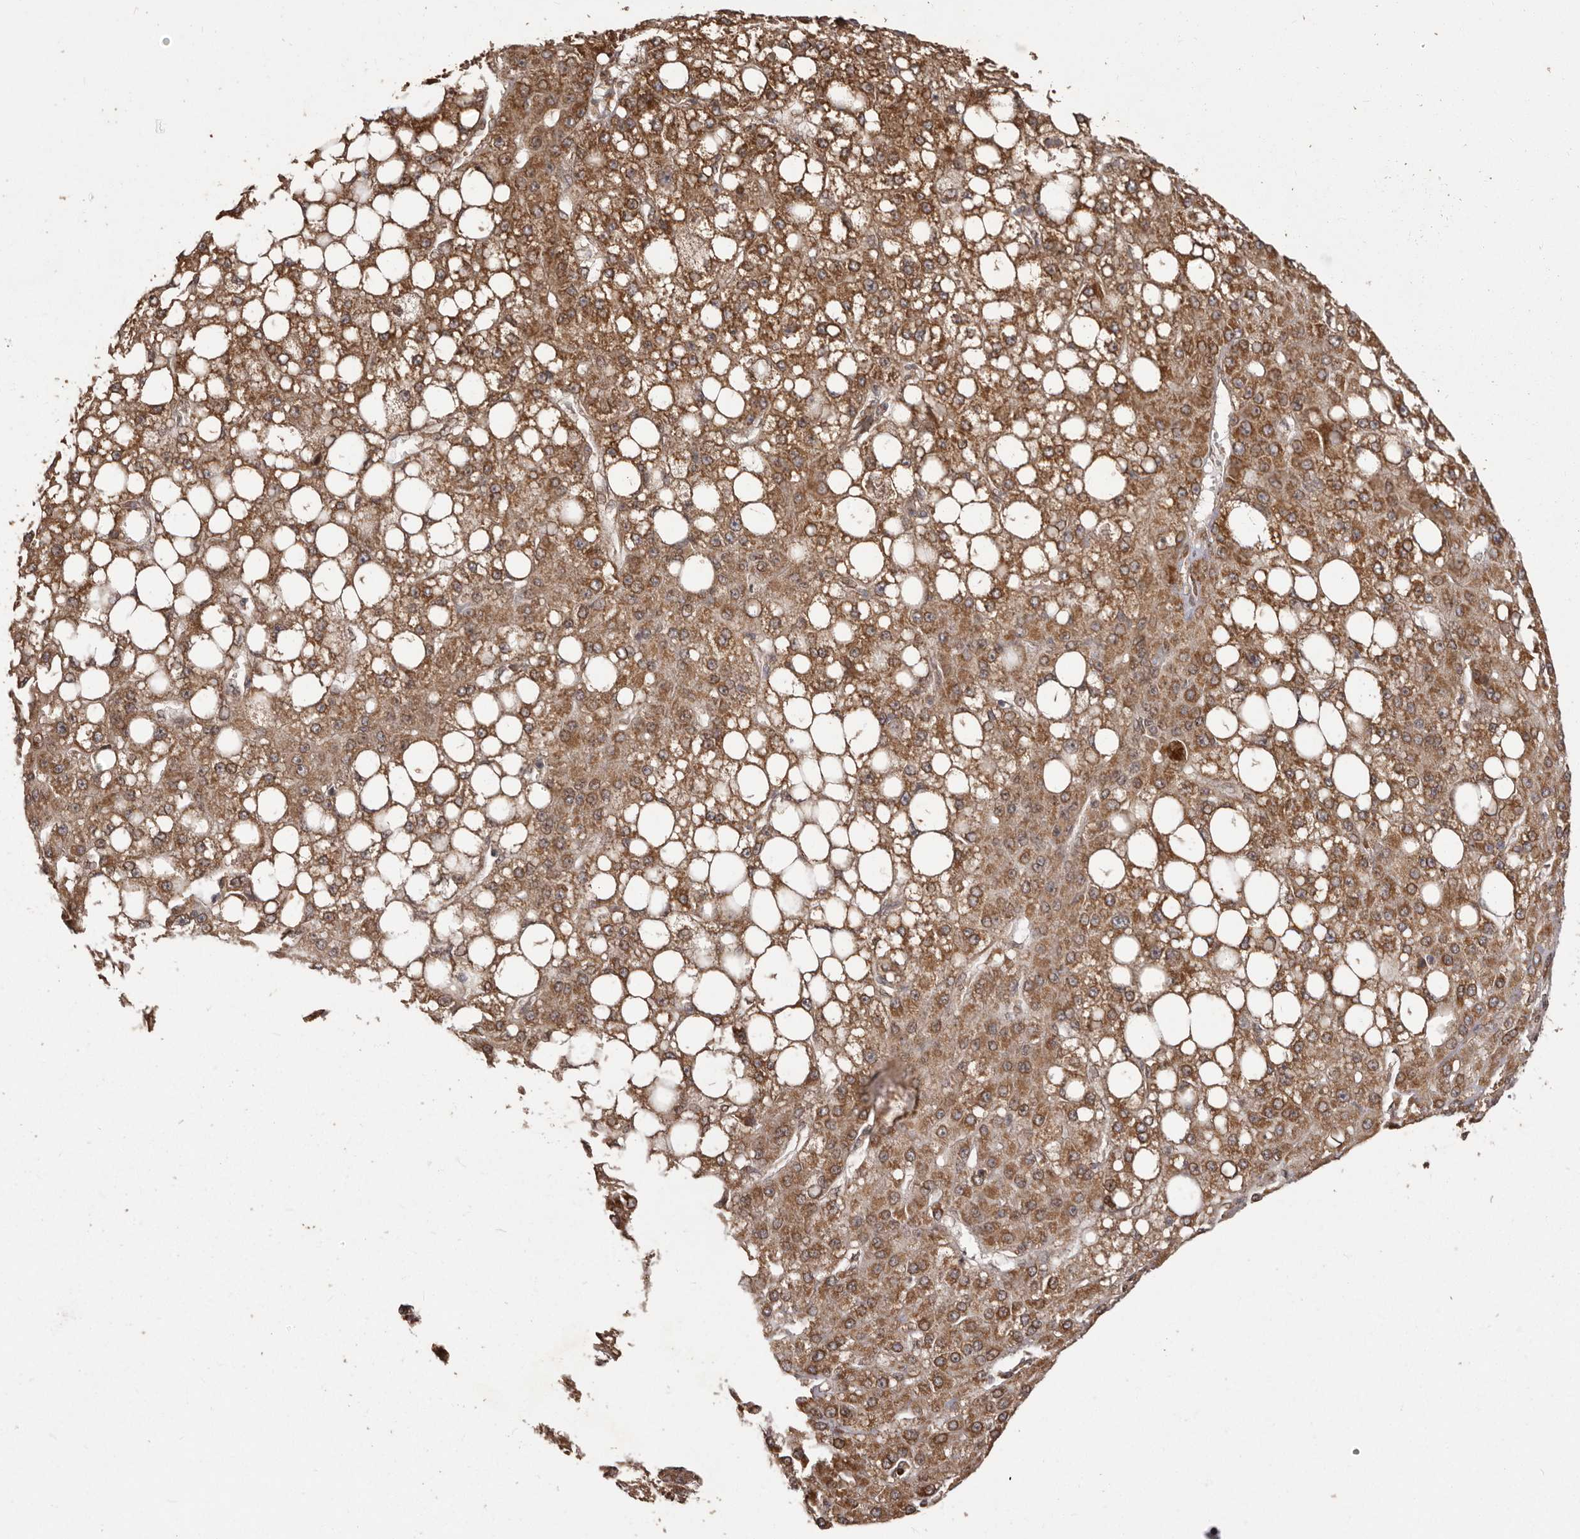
{"staining": {"intensity": "moderate", "quantity": ">75%", "location": "cytoplasmic/membranous,nuclear"}, "tissue": "liver cancer", "cell_type": "Tumor cells", "image_type": "cancer", "snomed": [{"axis": "morphology", "description": "Carcinoma, Hepatocellular, NOS"}, {"axis": "topography", "description": "Liver"}], "caption": "Liver cancer tissue displays moderate cytoplasmic/membranous and nuclear expression in about >75% of tumor cells, visualized by immunohistochemistry.", "gene": "CHRM2", "patient": {"sex": "male", "age": 67}}